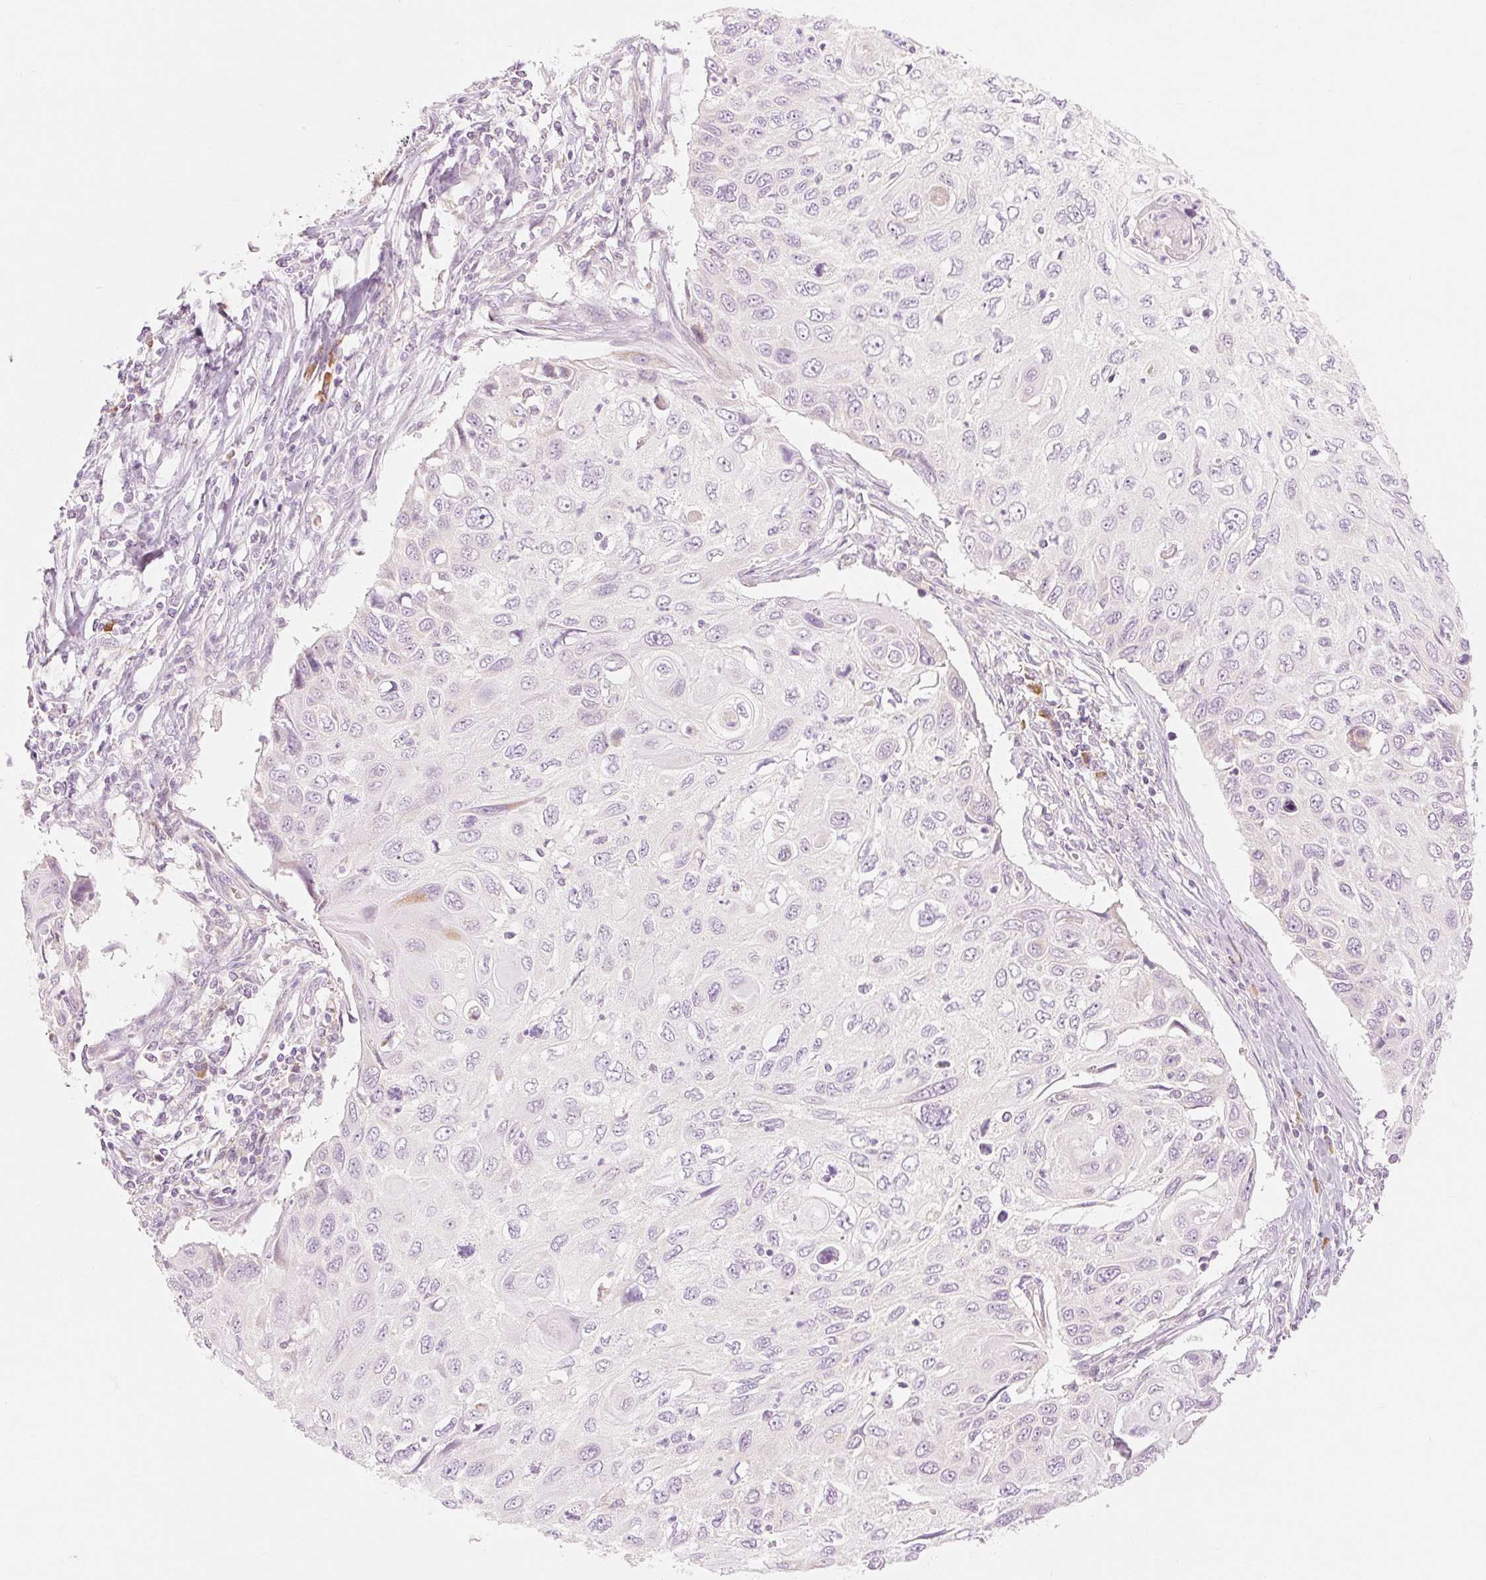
{"staining": {"intensity": "negative", "quantity": "none", "location": "none"}, "tissue": "cervical cancer", "cell_type": "Tumor cells", "image_type": "cancer", "snomed": [{"axis": "morphology", "description": "Squamous cell carcinoma, NOS"}, {"axis": "topography", "description": "Cervix"}], "caption": "Immunohistochemistry of cervical cancer (squamous cell carcinoma) demonstrates no expression in tumor cells.", "gene": "MYO1D", "patient": {"sex": "female", "age": 70}}